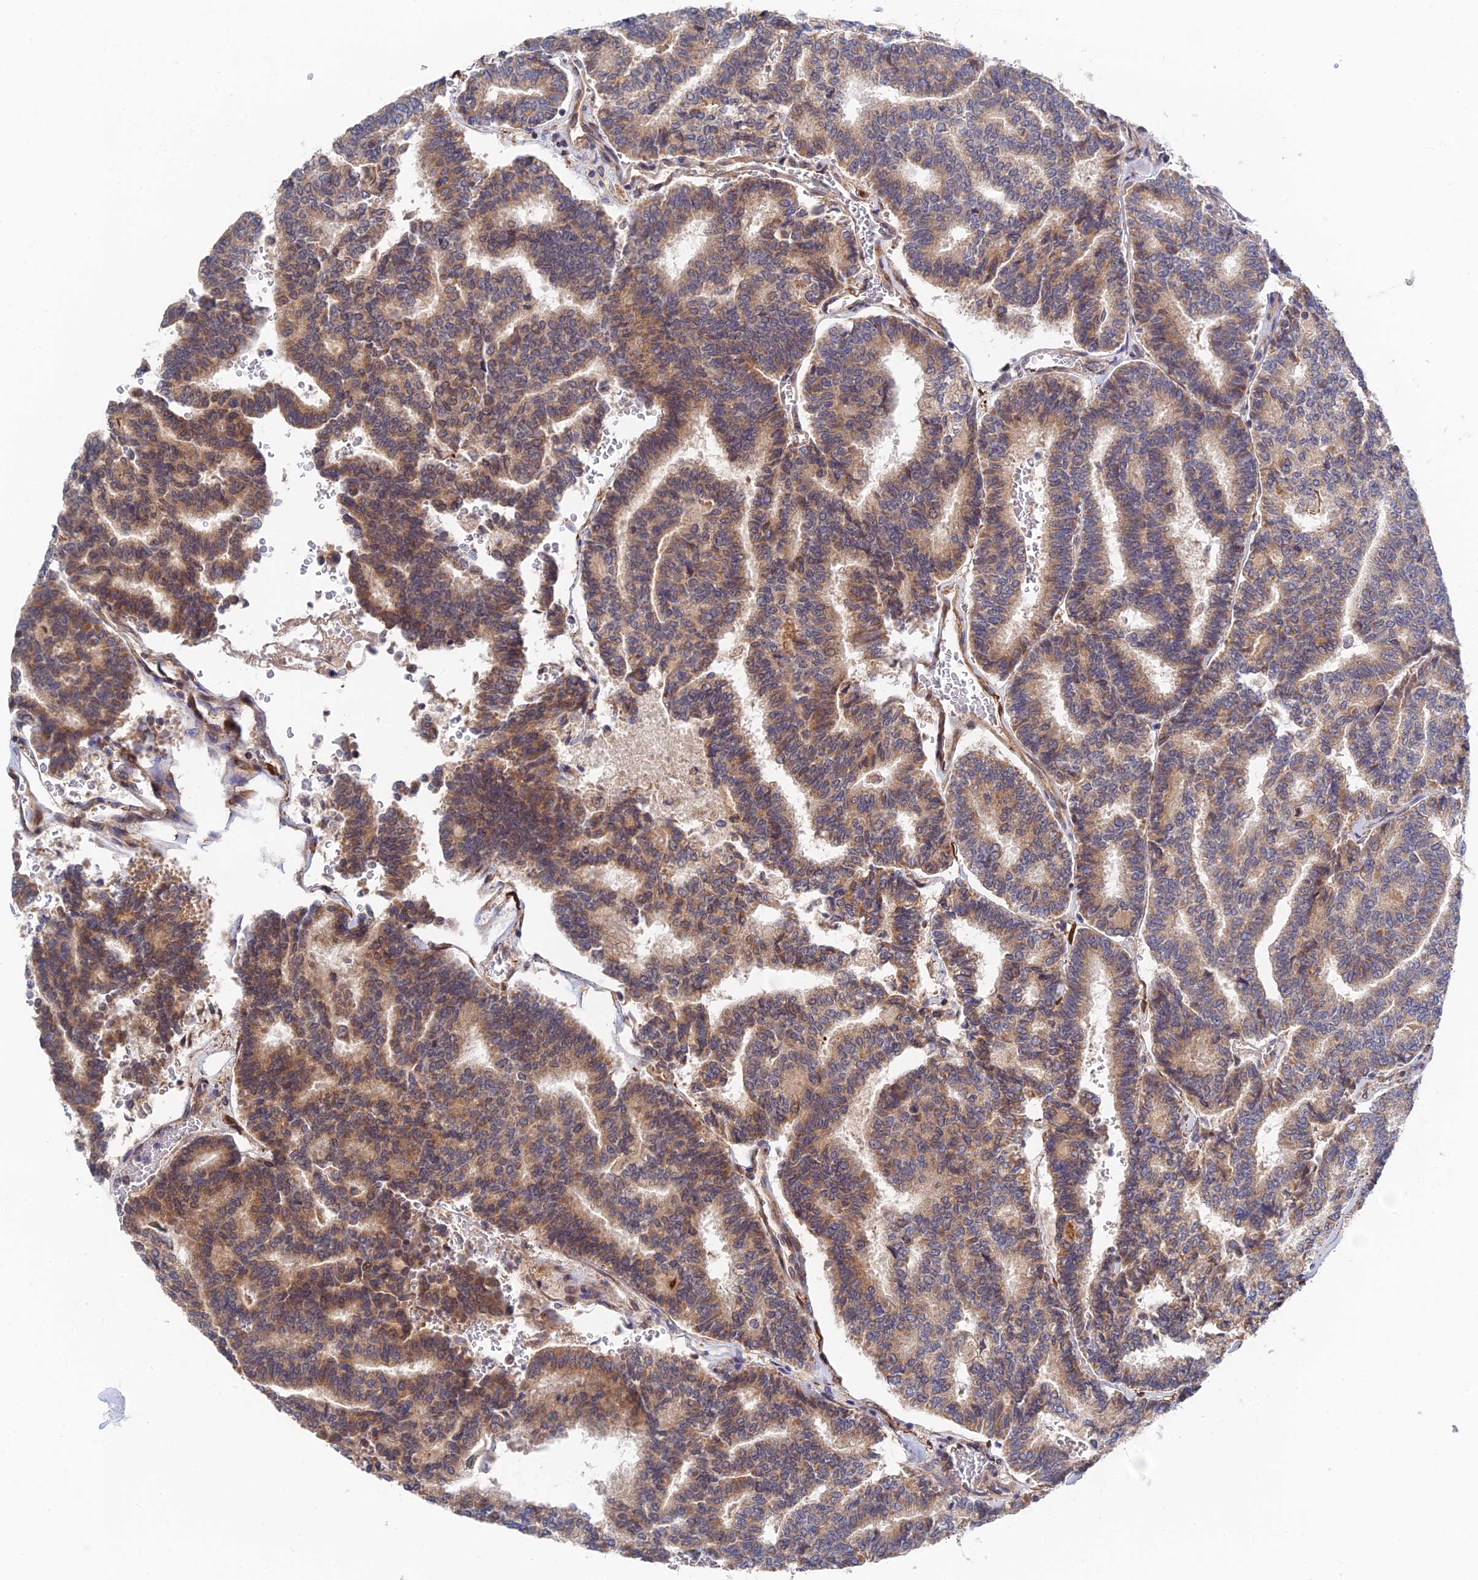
{"staining": {"intensity": "moderate", "quantity": "25%-75%", "location": "cytoplasmic/membranous"}, "tissue": "thyroid cancer", "cell_type": "Tumor cells", "image_type": "cancer", "snomed": [{"axis": "morphology", "description": "Papillary adenocarcinoma, NOS"}, {"axis": "topography", "description": "Thyroid gland"}], "caption": "Immunohistochemical staining of papillary adenocarcinoma (thyroid) displays moderate cytoplasmic/membranous protein positivity in approximately 25%-75% of tumor cells. Using DAB (brown) and hematoxylin (blue) stains, captured at high magnification using brightfield microscopy.", "gene": "ZNF320", "patient": {"sex": "female", "age": 35}}